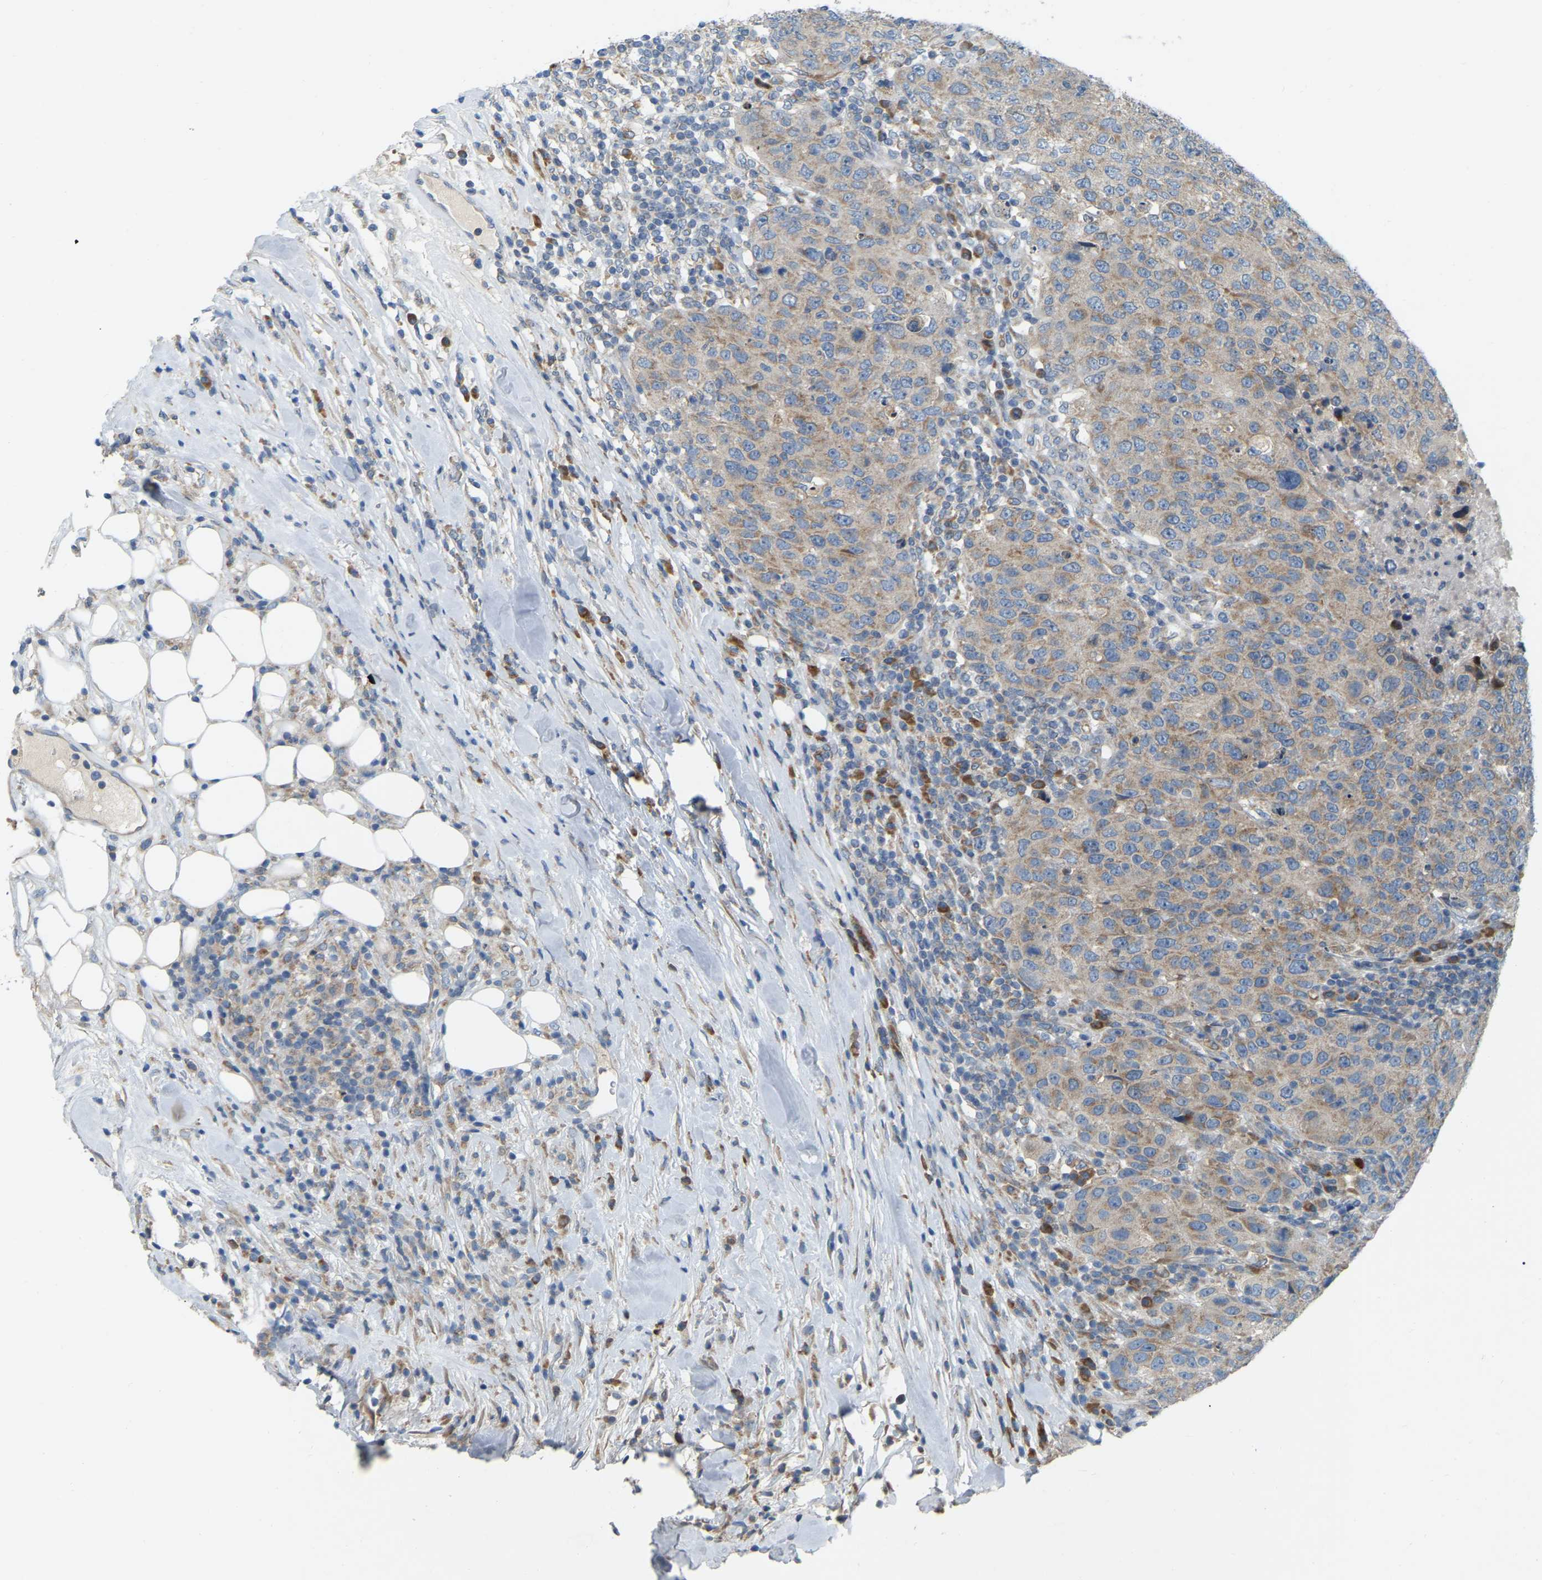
{"staining": {"intensity": "weak", "quantity": ">75%", "location": "cytoplasmic/membranous"}, "tissue": "breast cancer", "cell_type": "Tumor cells", "image_type": "cancer", "snomed": [{"axis": "morphology", "description": "Duct carcinoma"}, {"axis": "topography", "description": "Breast"}], "caption": "The histopathology image reveals staining of breast infiltrating ductal carcinoma, revealing weak cytoplasmic/membranous protein staining (brown color) within tumor cells.", "gene": "PARL", "patient": {"sex": "female", "age": 37}}